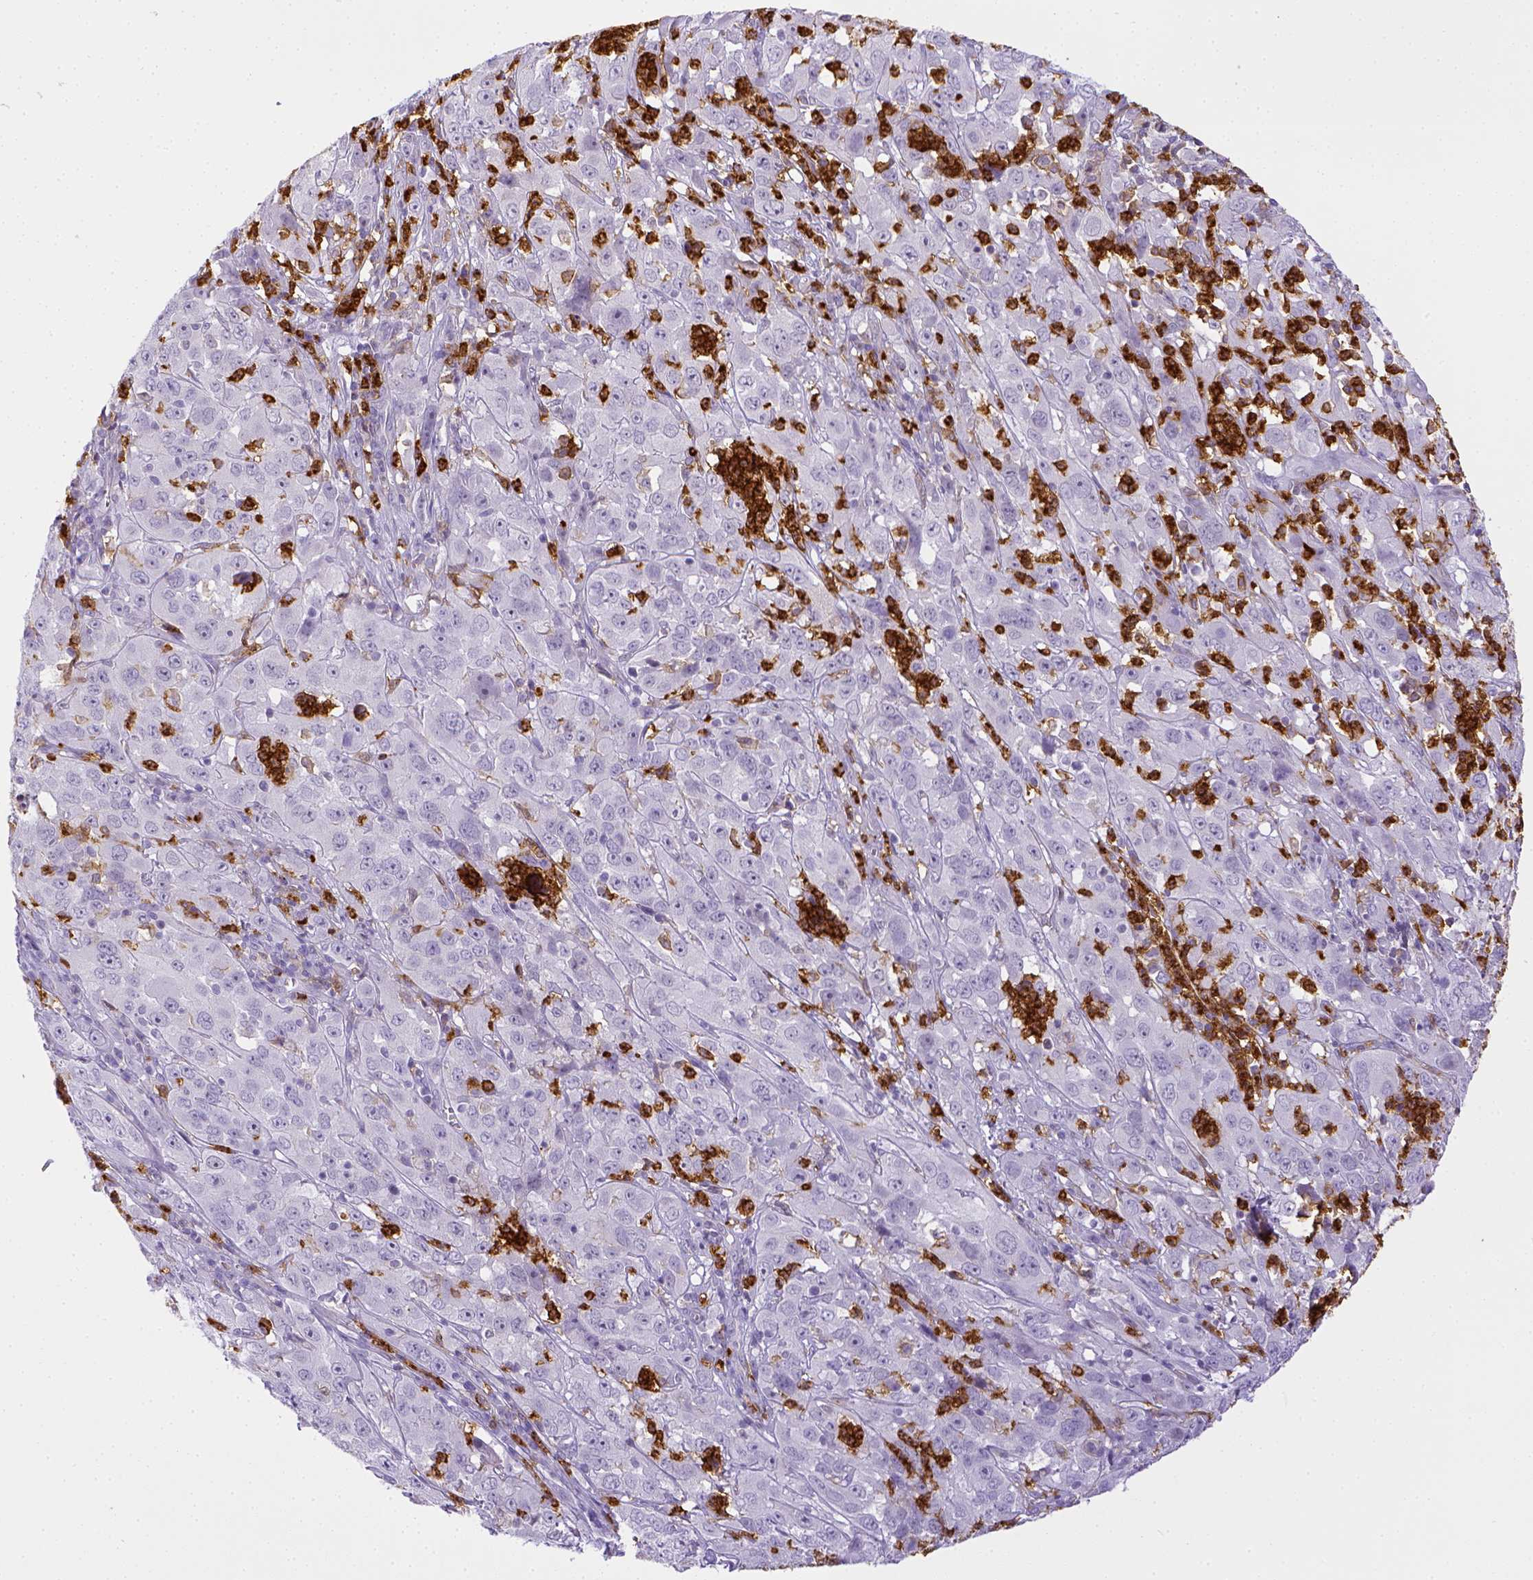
{"staining": {"intensity": "negative", "quantity": "none", "location": "none"}, "tissue": "cervical cancer", "cell_type": "Tumor cells", "image_type": "cancer", "snomed": [{"axis": "morphology", "description": "Squamous cell carcinoma, NOS"}, {"axis": "topography", "description": "Cervix"}], "caption": "Immunohistochemistry of squamous cell carcinoma (cervical) exhibits no expression in tumor cells. (Stains: DAB (3,3'-diaminobenzidine) IHC with hematoxylin counter stain, Microscopy: brightfield microscopy at high magnification).", "gene": "ITGAM", "patient": {"sex": "female", "age": 32}}